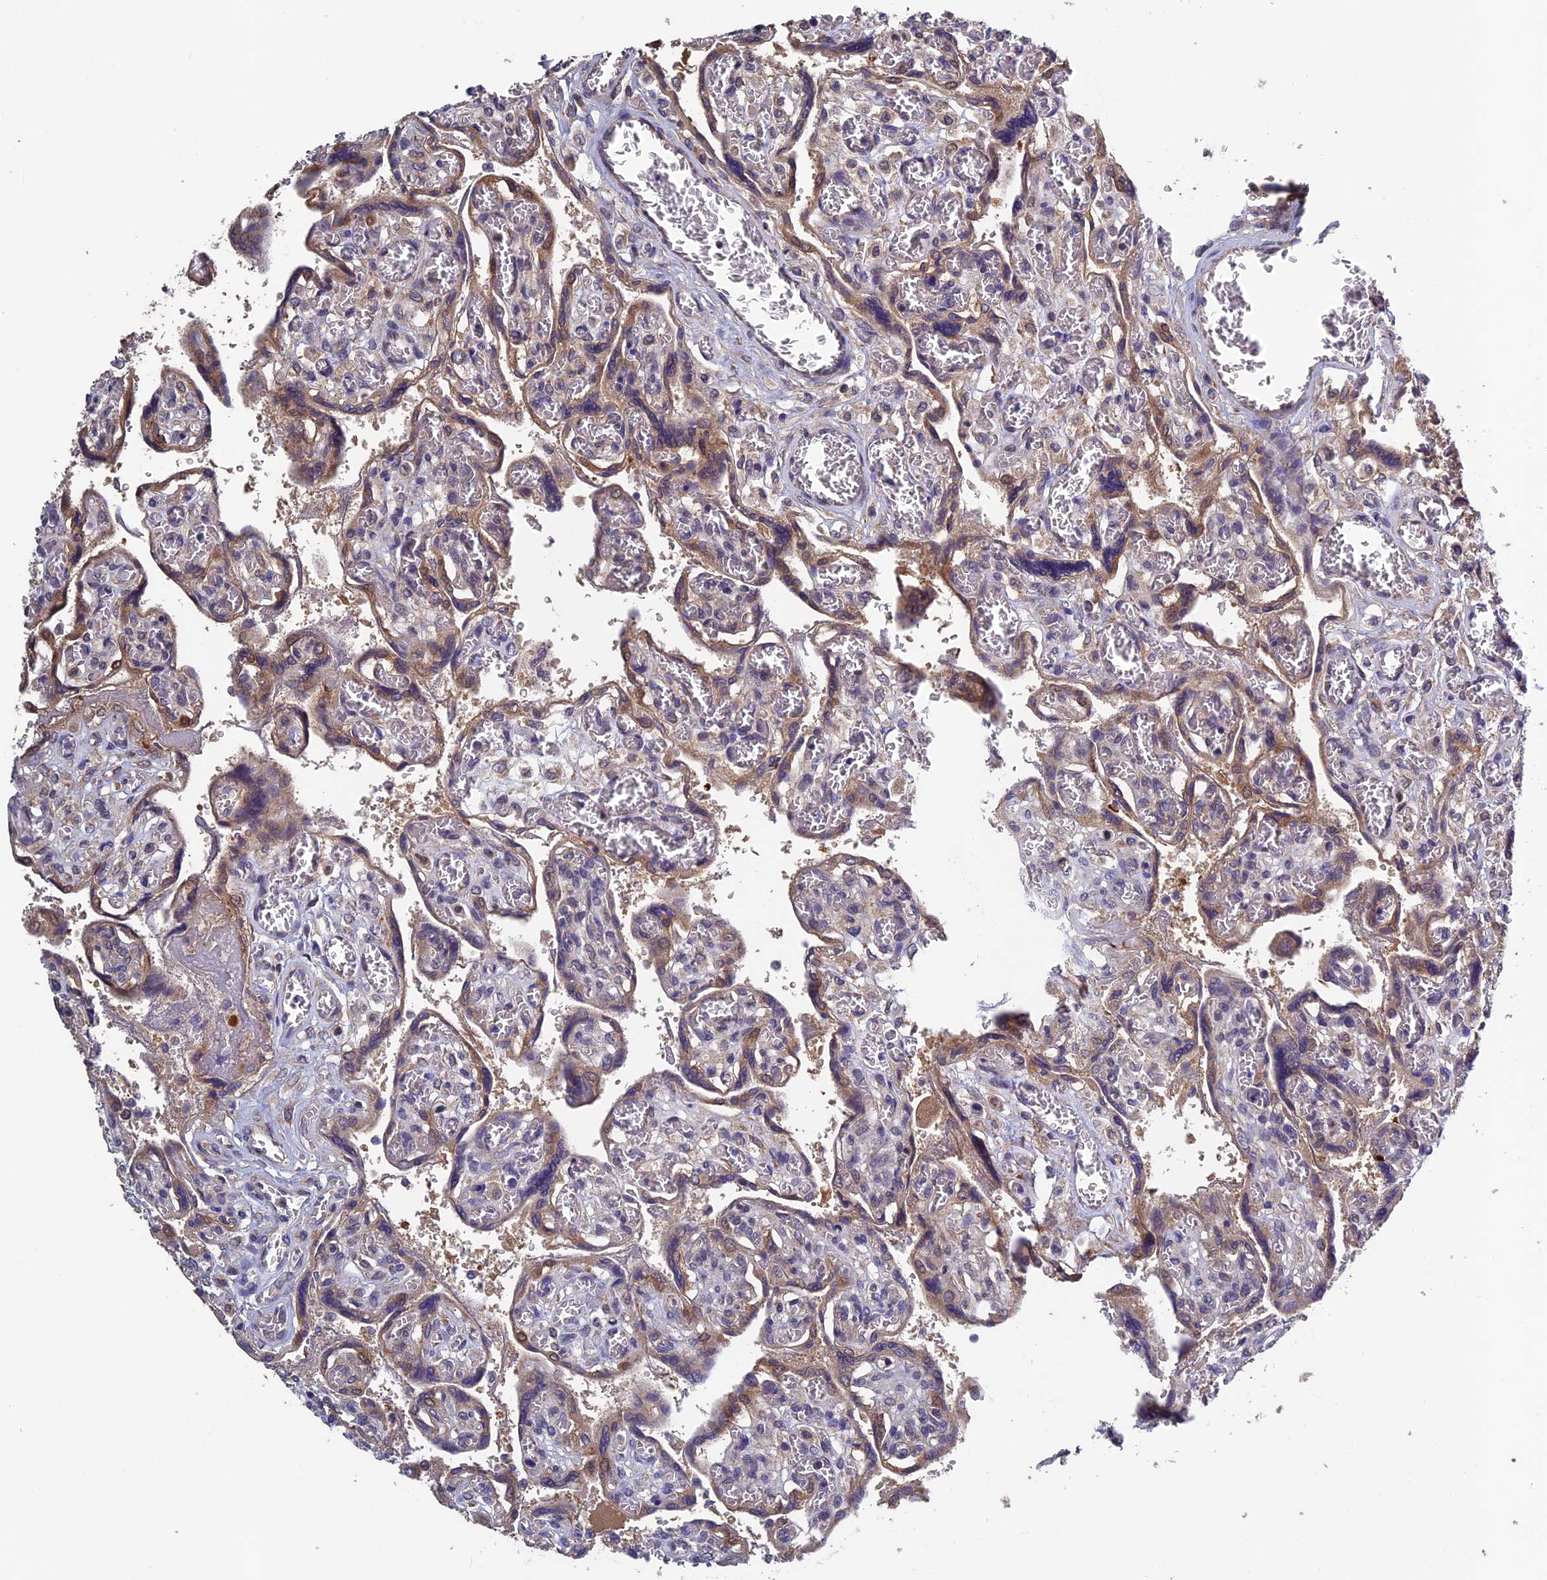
{"staining": {"intensity": "moderate", "quantity": "25%-75%", "location": "cytoplasmic/membranous"}, "tissue": "placenta", "cell_type": "Trophoblastic cells", "image_type": "normal", "snomed": [{"axis": "morphology", "description": "Normal tissue, NOS"}, {"axis": "topography", "description": "Placenta"}], "caption": "A high-resolution photomicrograph shows immunohistochemistry (IHC) staining of normal placenta, which shows moderate cytoplasmic/membranous positivity in approximately 25%-75% of trophoblastic cells.", "gene": "LCMT1", "patient": {"sex": "female", "age": 39}}